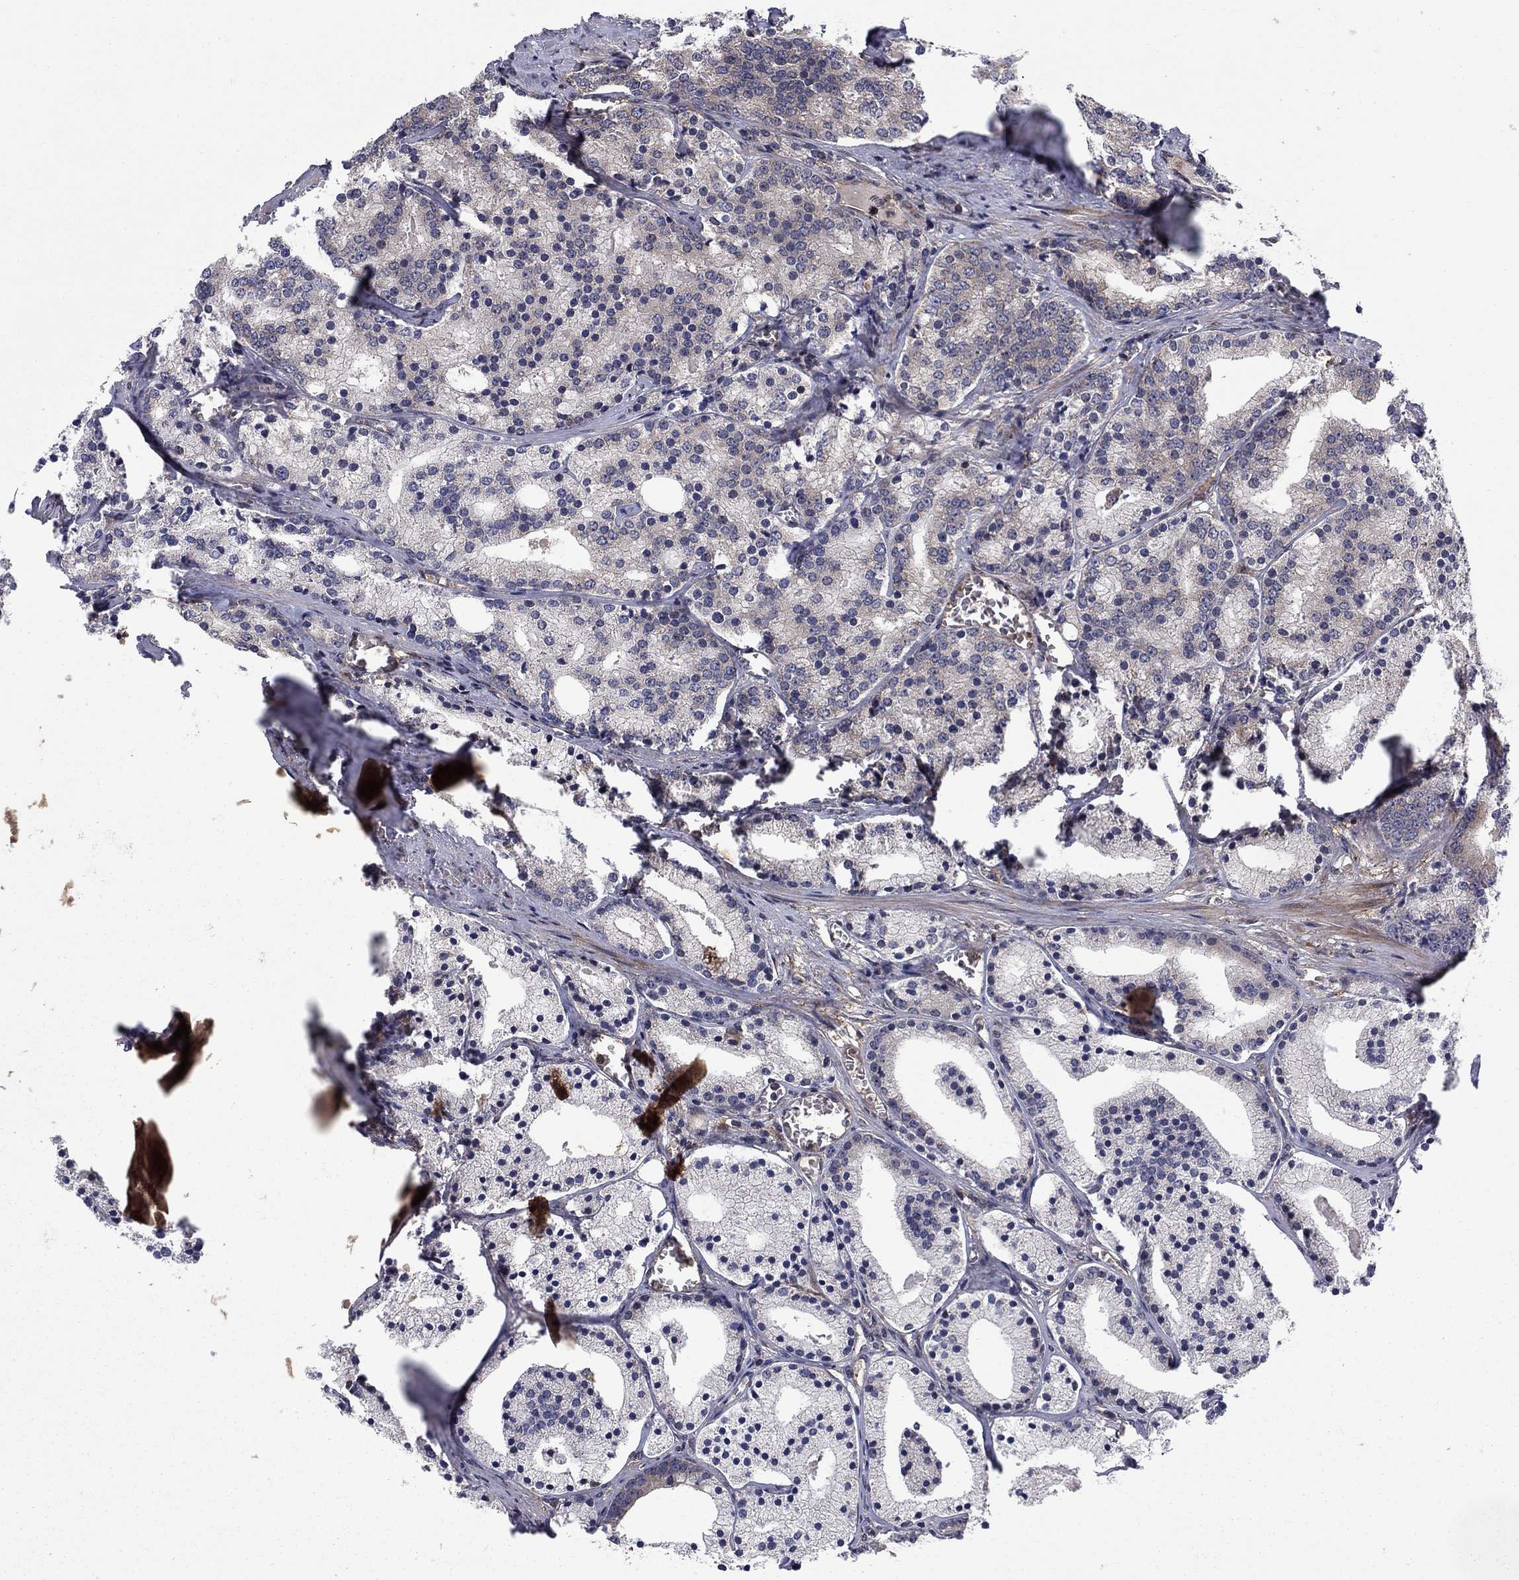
{"staining": {"intensity": "negative", "quantity": "none", "location": "none"}, "tissue": "prostate cancer", "cell_type": "Tumor cells", "image_type": "cancer", "snomed": [{"axis": "morphology", "description": "Adenocarcinoma, NOS"}, {"axis": "topography", "description": "Prostate"}], "caption": "This is an immunohistochemistry micrograph of human adenocarcinoma (prostate). There is no staining in tumor cells.", "gene": "HDAC4", "patient": {"sex": "male", "age": 69}}